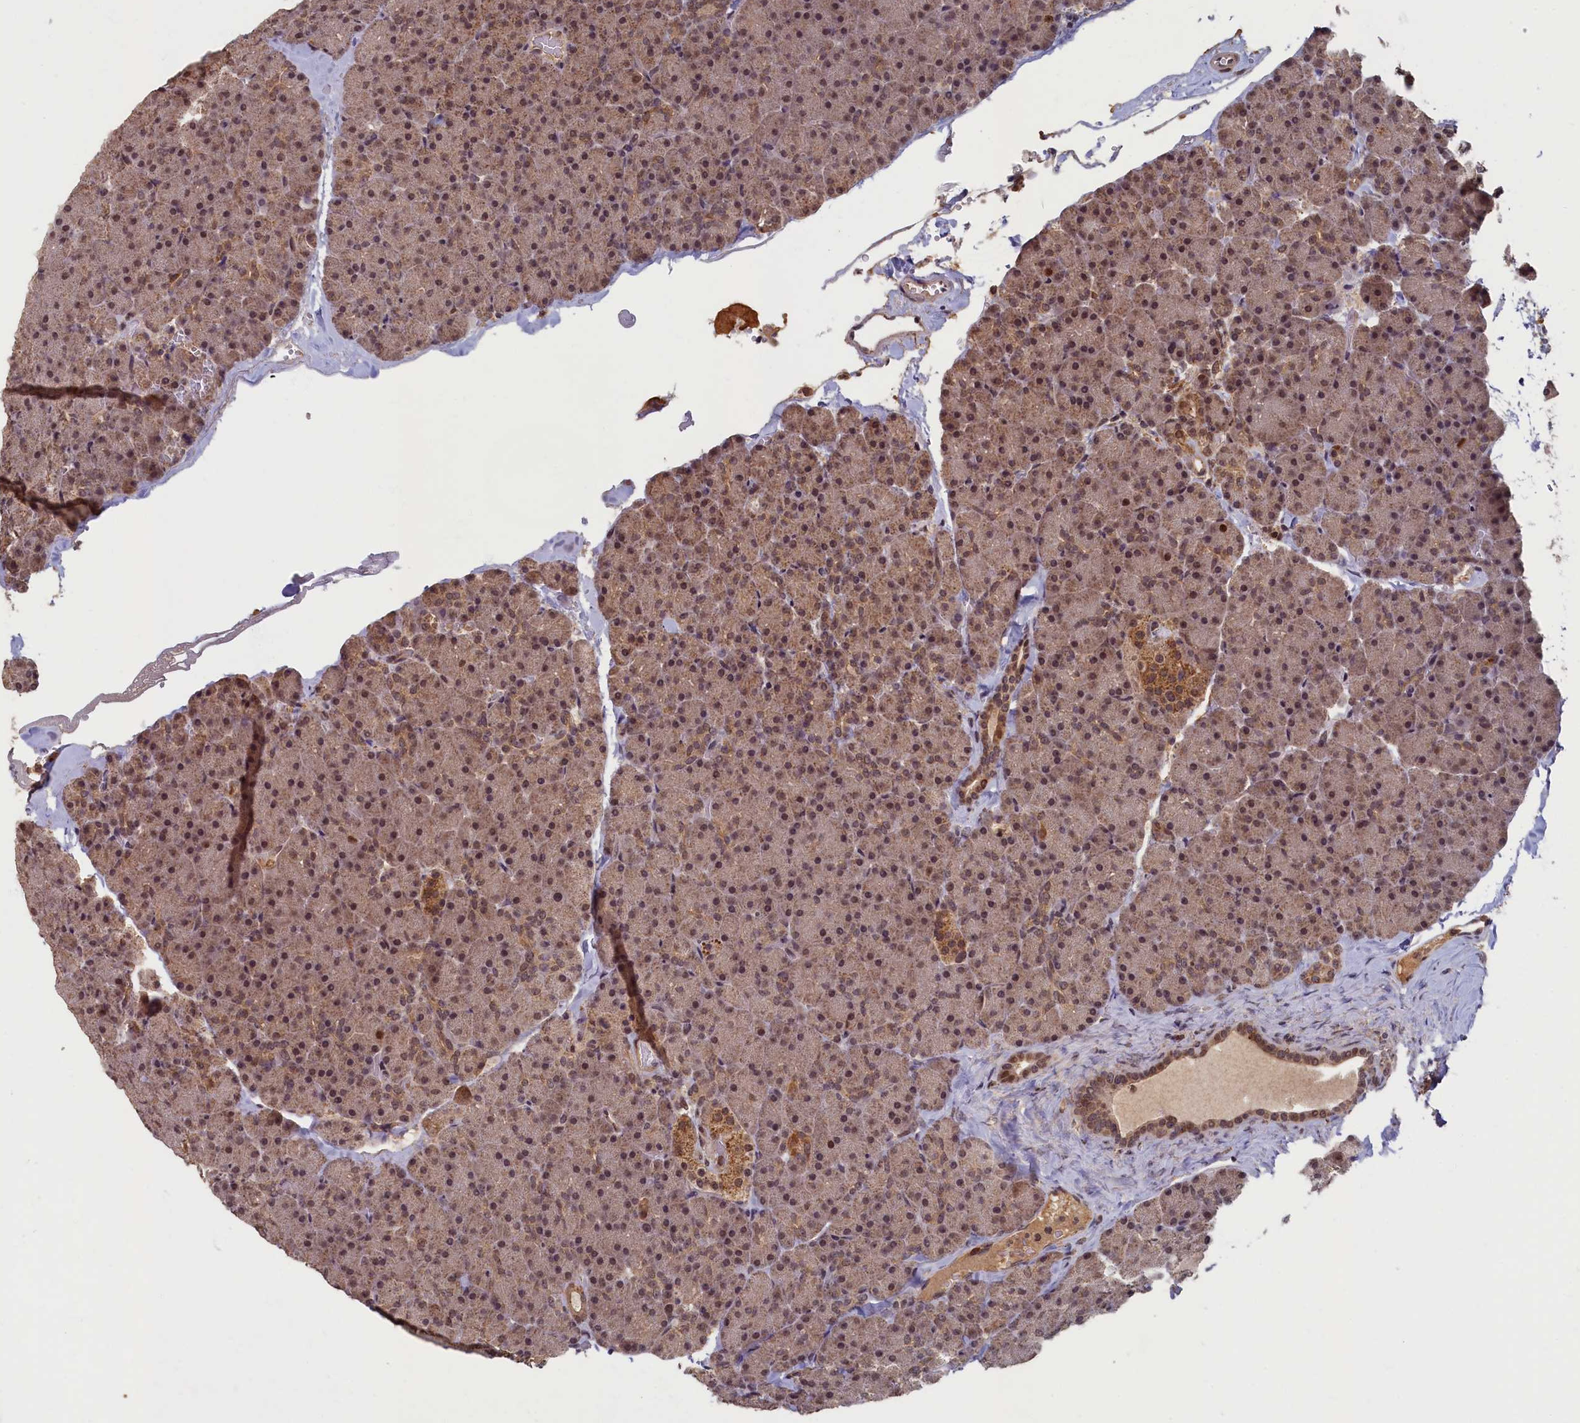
{"staining": {"intensity": "moderate", "quantity": ">75%", "location": "nuclear"}, "tissue": "pancreas", "cell_type": "Exocrine glandular cells", "image_type": "normal", "snomed": [{"axis": "morphology", "description": "Normal tissue, NOS"}, {"axis": "topography", "description": "Pancreas"}], "caption": "Human pancreas stained with a brown dye reveals moderate nuclear positive expression in approximately >75% of exocrine glandular cells.", "gene": "BRCA1", "patient": {"sex": "male", "age": 36}}